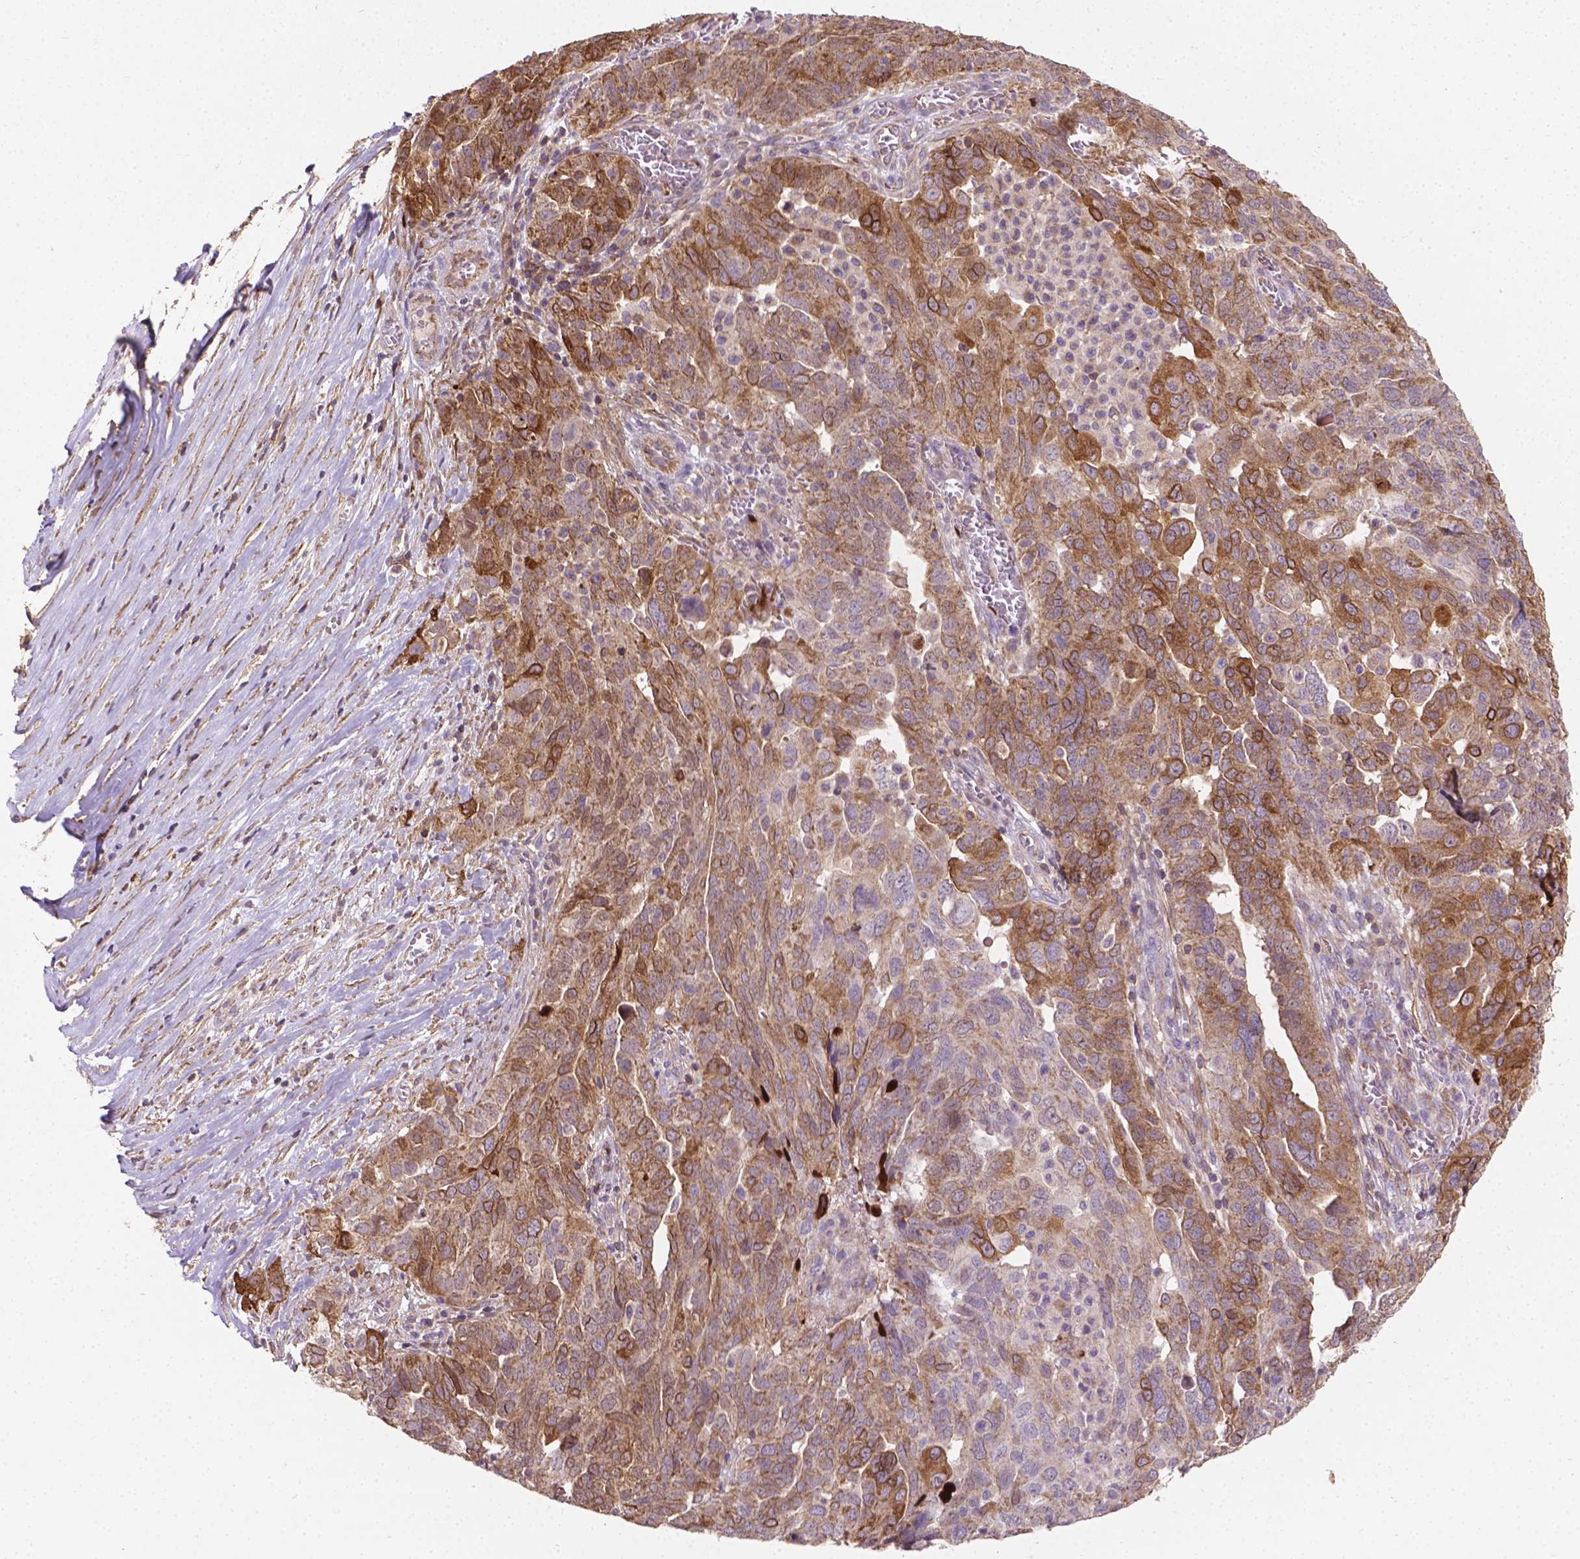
{"staining": {"intensity": "moderate", "quantity": ">75%", "location": "cytoplasmic/membranous"}, "tissue": "ovarian cancer", "cell_type": "Tumor cells", "image_type": "cancer", "snomed": [{"axis": "morphology", "description": "Carcinoma, endometroid"}, {"axis": "topography", "description": "Soft tissue"}, {"axis": "topography", "description": "Ovary"}], "caption": "Endometroid carcinoma (ovarian) stained with DAB IHC shows medium levels of moderate cytoplasmic/membranous staining in approximately >75% of tumor cells.", "gene": "TCAF1", "patient": {"sex": "female", "age": 52}}